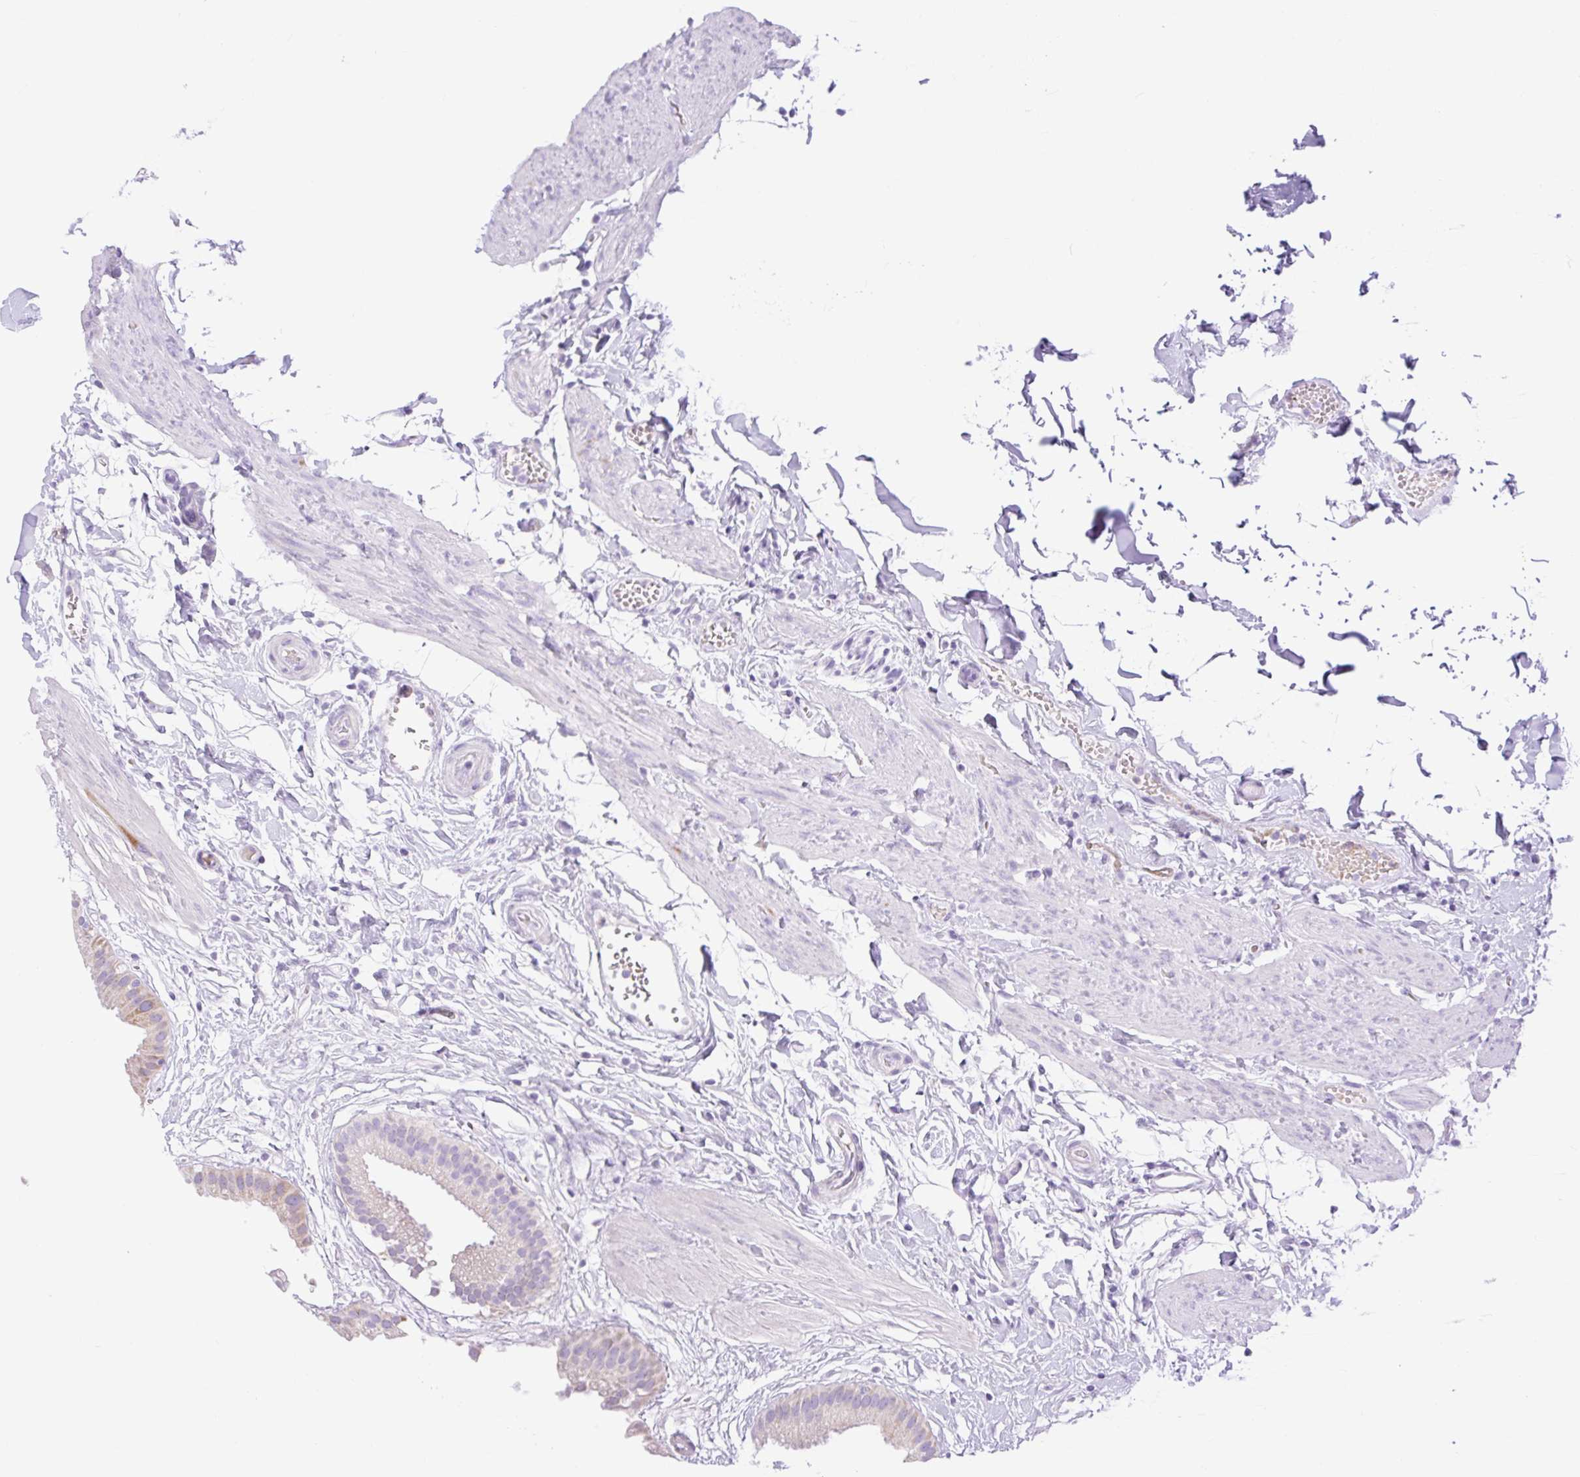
{"staining": {"intensity": "weak", "quantity": "<25%", "location": "cytoplasmic/membranous"}, "tissue": "gallbladder", "cell_type": "Glandular cells", "image_type": "normal", "snomed": [{"axis": "morphology", "description": "Normal tissue, NOS"}, {"axis": "topography", "description": "Gallbladder"}], "caption": "DAB immunohistochemical staining of normal human gallbladder demonstrates no significant positivity in glandular cells. (Brightfield microscopy of DAB immunohistochemistry (IHC) at high magnification).", "gene": "SLC25A40", "patient": {"sex": "female", "age": 63}}